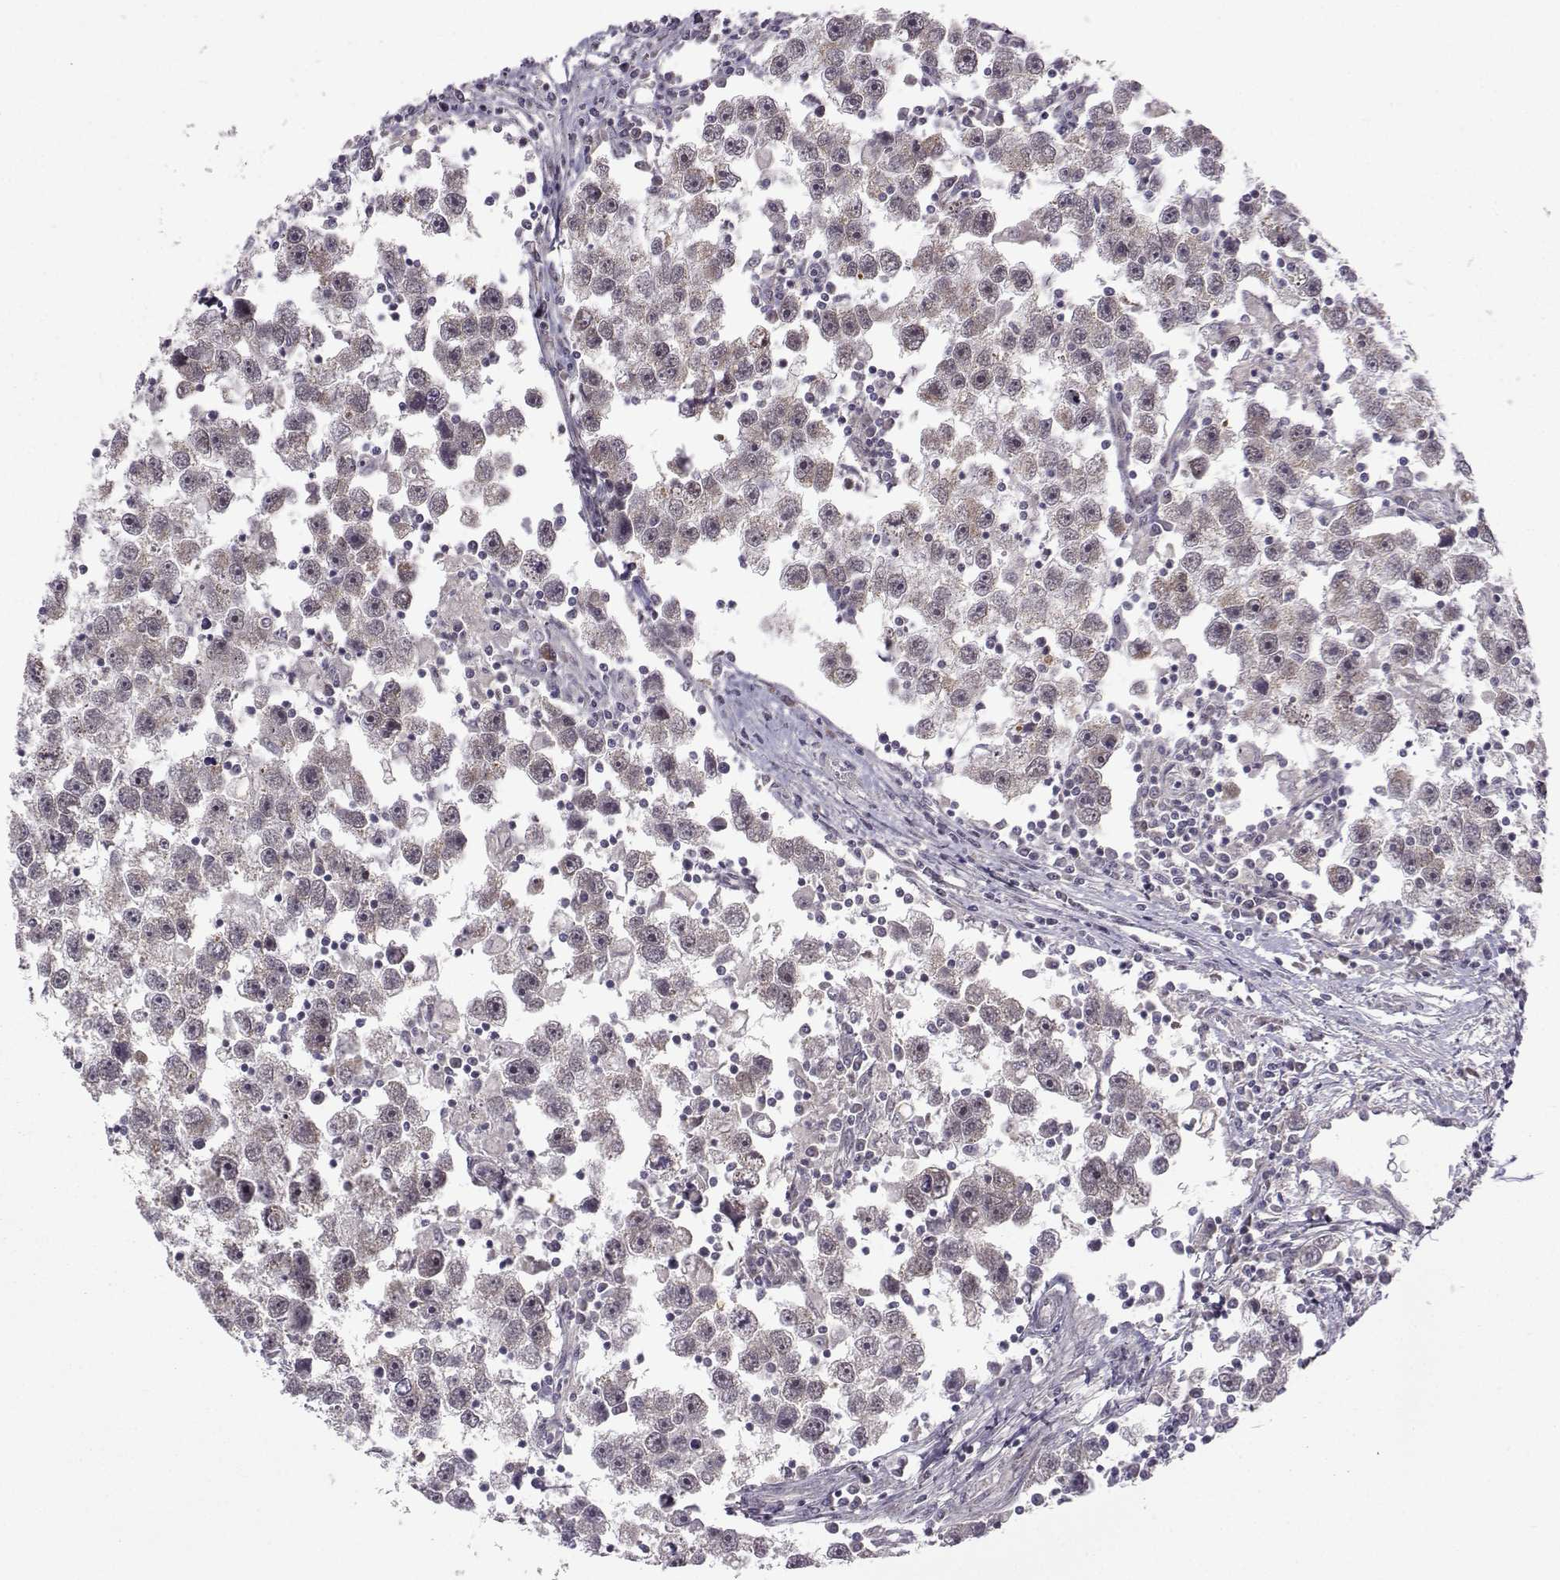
{"staining": {"intensity": "moderate", "quantity": "<25%", "location": "cytoplasmic/membranous"}, "tissue": "testis cancer", "cell_type": "Tumor cells", "image_type": "cancer", "snomed": [{"axis": "morphology", "description": "Seminoma, NOS"}, {"axis": "topography", "description": "Testis"}], "caption": "Immunohistochemical staining of human seminoma (testis) exhibits low levels of moderate cytoplasmic/membranous protein staining in approximately <25% of tumor cells. (Brightfield microscopy of DAB IHC at high magnification).", "gene": "NECAB3", "patient": {"sex": "male", "age": 30}}